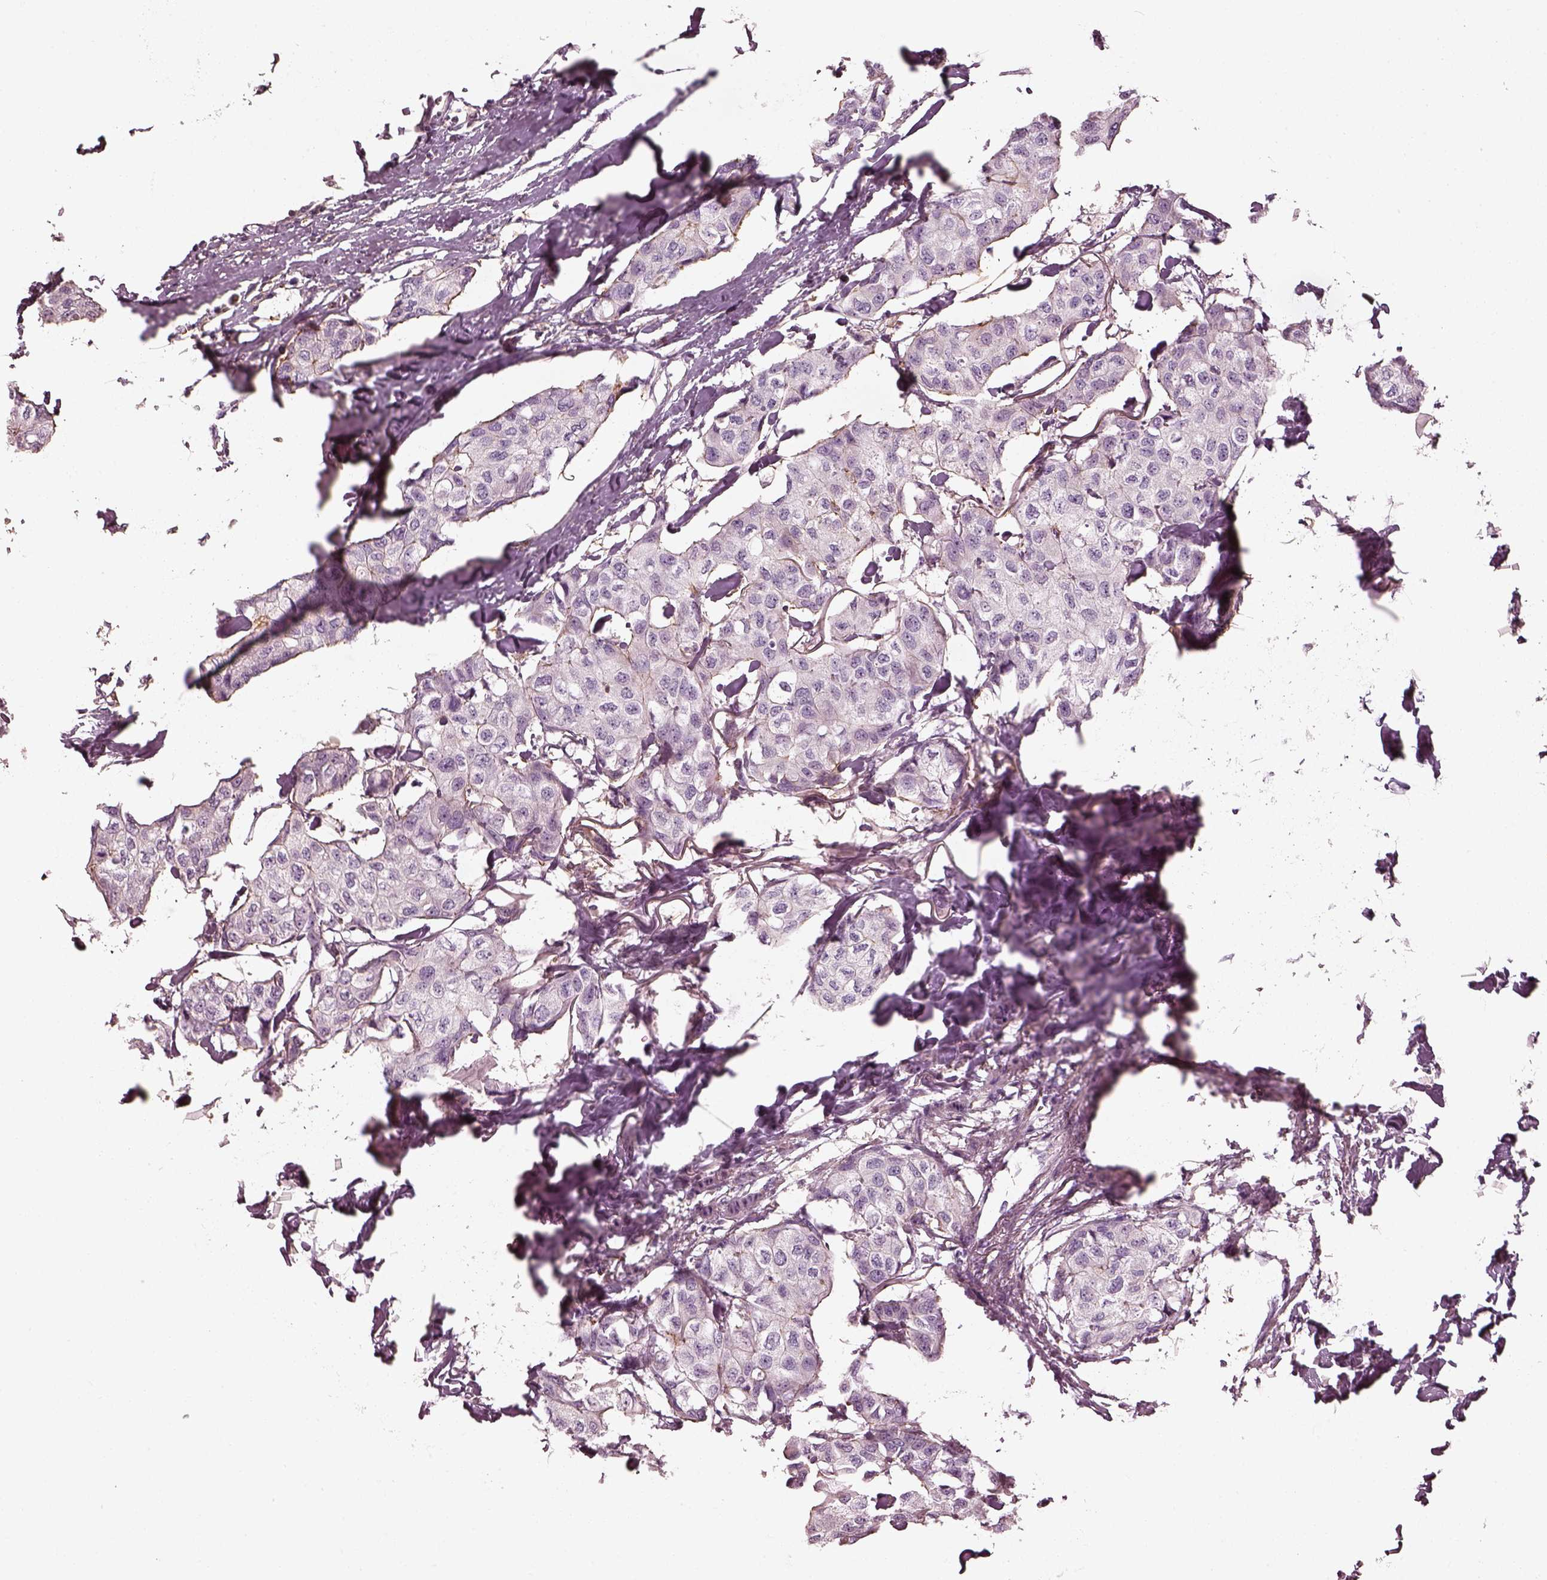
{"staining": {"intensity": "negative", "quantity": "none", "location": "none"}, "tissue": "breast cancer", "cell_type": "Tumor cells", "image_type": "cancer", "snomed": [{"axis": "morphology", "description": "Duct carcinoma"}, {"axis": "topography", "description": "Breast"}], "caption": "Micrograph shows no significant protein expression in tumor cells of breast cancer (invasive ductal carcinoma).", "gene": "ZYX", "patient": {"sex": "female", "age": 80}}